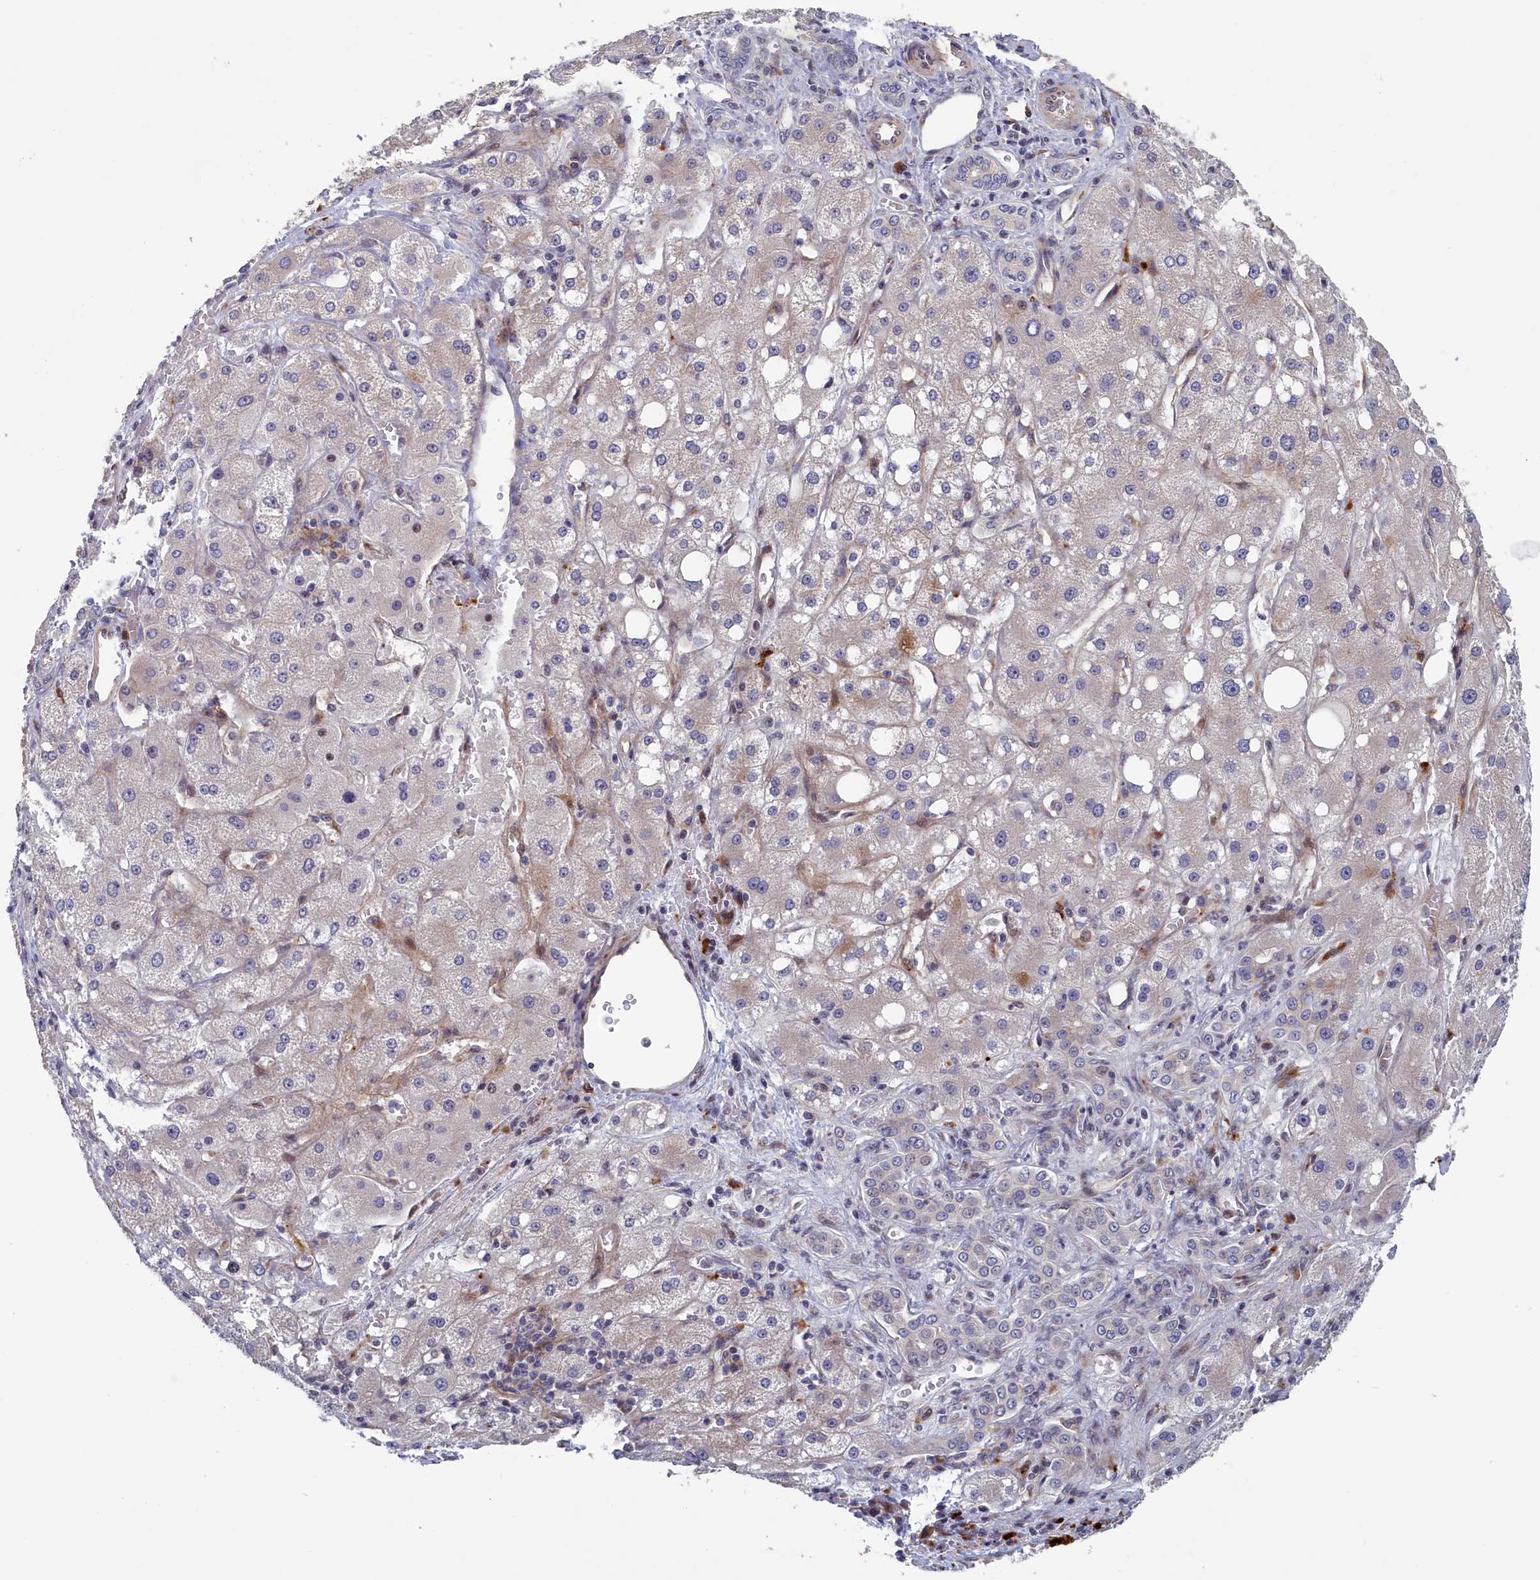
{"staining": {"intensity": "negative", "quantity": "none", "location": "none"}, "tissue": "liver cancer", "cell_type": "Tumor cells", "image_type": "cancer", "snomed": [{"axis": "morphology", "description": "Carcinoma, Hepatocellular, NOS"}, {"axis": "topography", "description": "Liver"}], "caption": "An image of hepatocellular carcinoma (liver) stained for a protein demonstrates no brown staining in tumor cells.", "gene": "LSG1", "patient": {"sex": "male", "age": 80}}